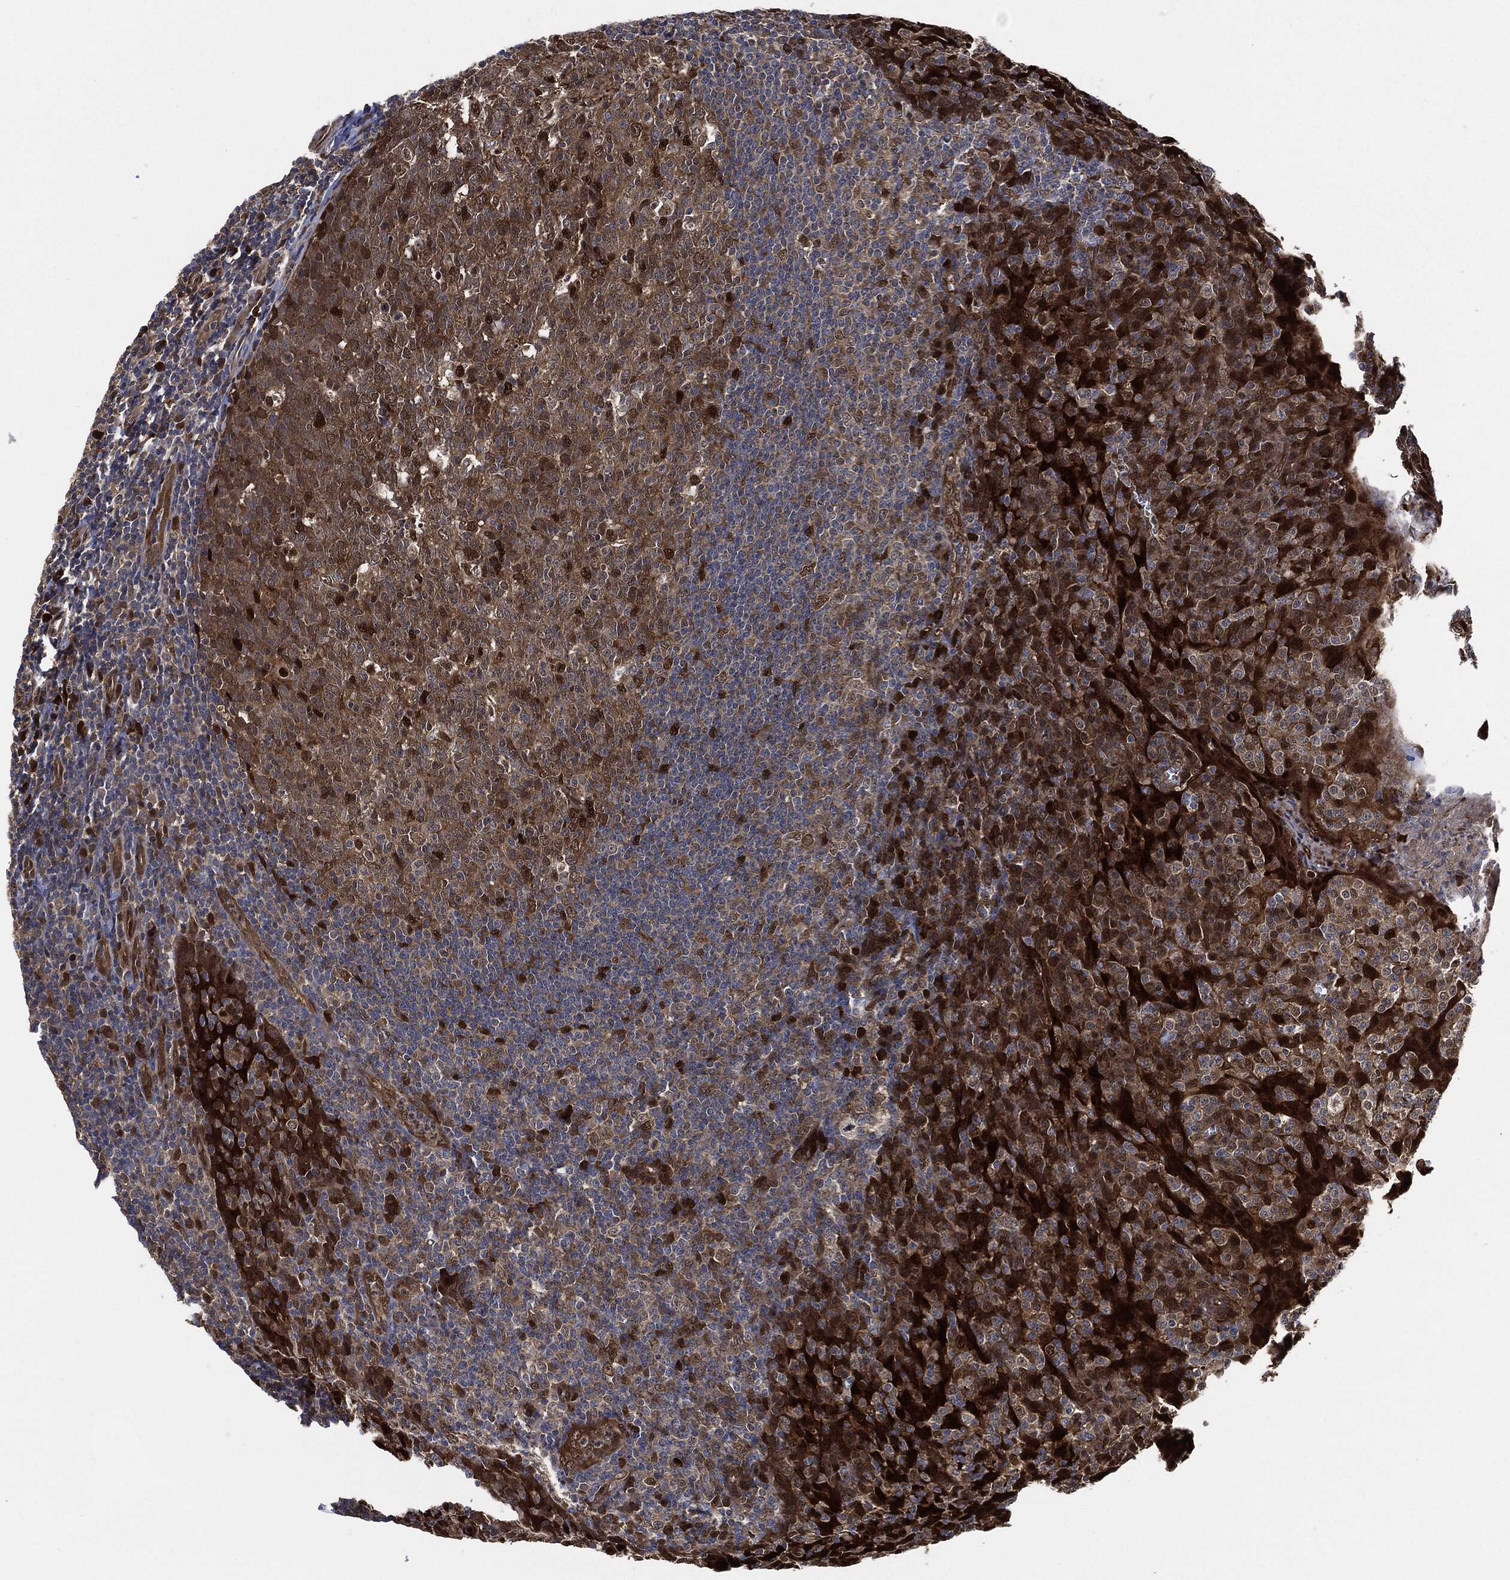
{"staining": {"intensity": "strong", "quantity": "<25%", "location": "nuclear"}, "tissue": "tonsil", "cell_type": "Germinal center cells", "image_type": "normal", "snomed": [{"axis": "morphology", "description": "Normal tissue, NOS"}, {"axis": "topography", "description": "Tonsil"}], "caption": "DAB immunohistochemical staining of benign human tonsil demonstrates strong nuclear protein expression in about <25% of germinal center cells.", "gene": "DCTN1", "patient": {"sex": "male", "age": 20}}